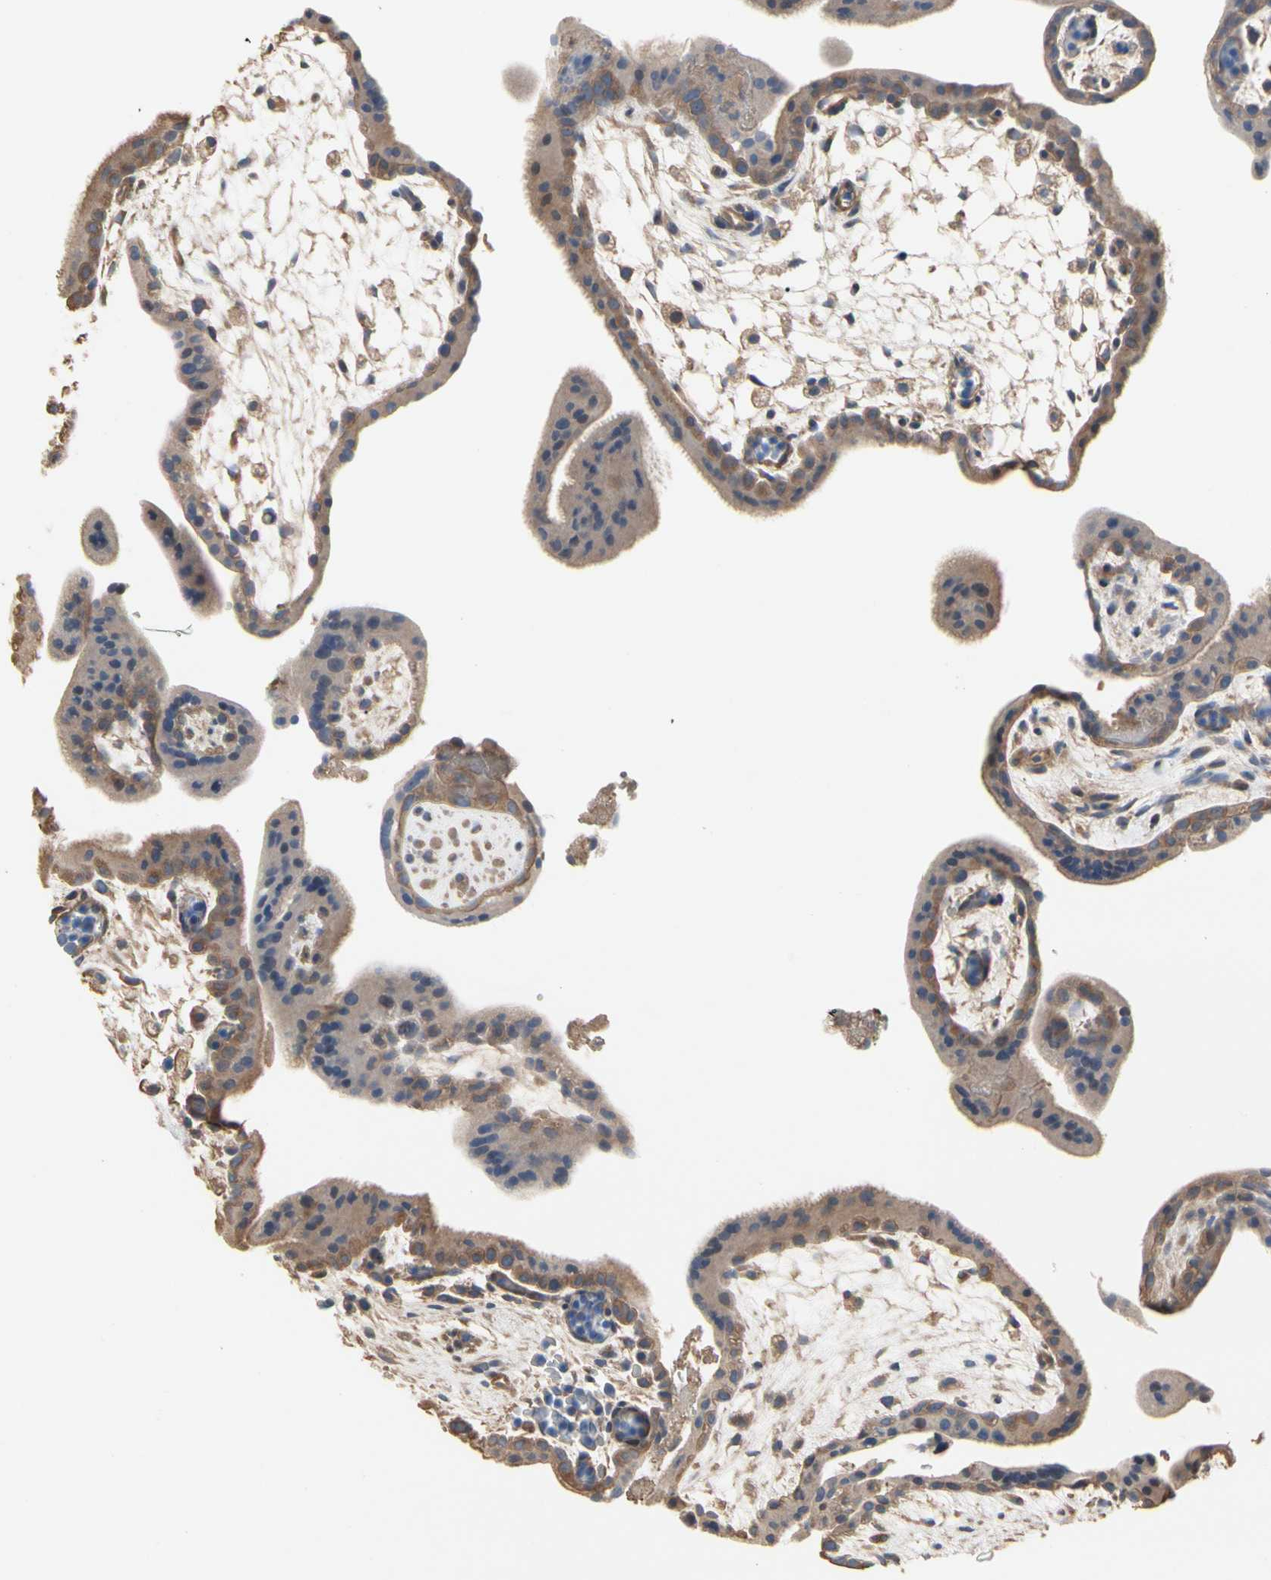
{"staining": {"intensity": "moderate", "quantity": "25%-75%", "location": "cytoplasmic/membranous"}, "tissue": "placenta", "cell_type": "Trophoblastic cells", "image_type": "normal", "snomed": [{"axis": "morphology", "description": "Normal tissue, NOS"}, {"axis": "topography", "description": "Placenta"}], "caption": "The histopathology image demonstrates a brown stain indicating the presence of a protein in the cytoplasmic/membranous of trophoblastic cells in placenta.", "gene": "PDZK1", "patient": {"sex": "female", "age": 35}}